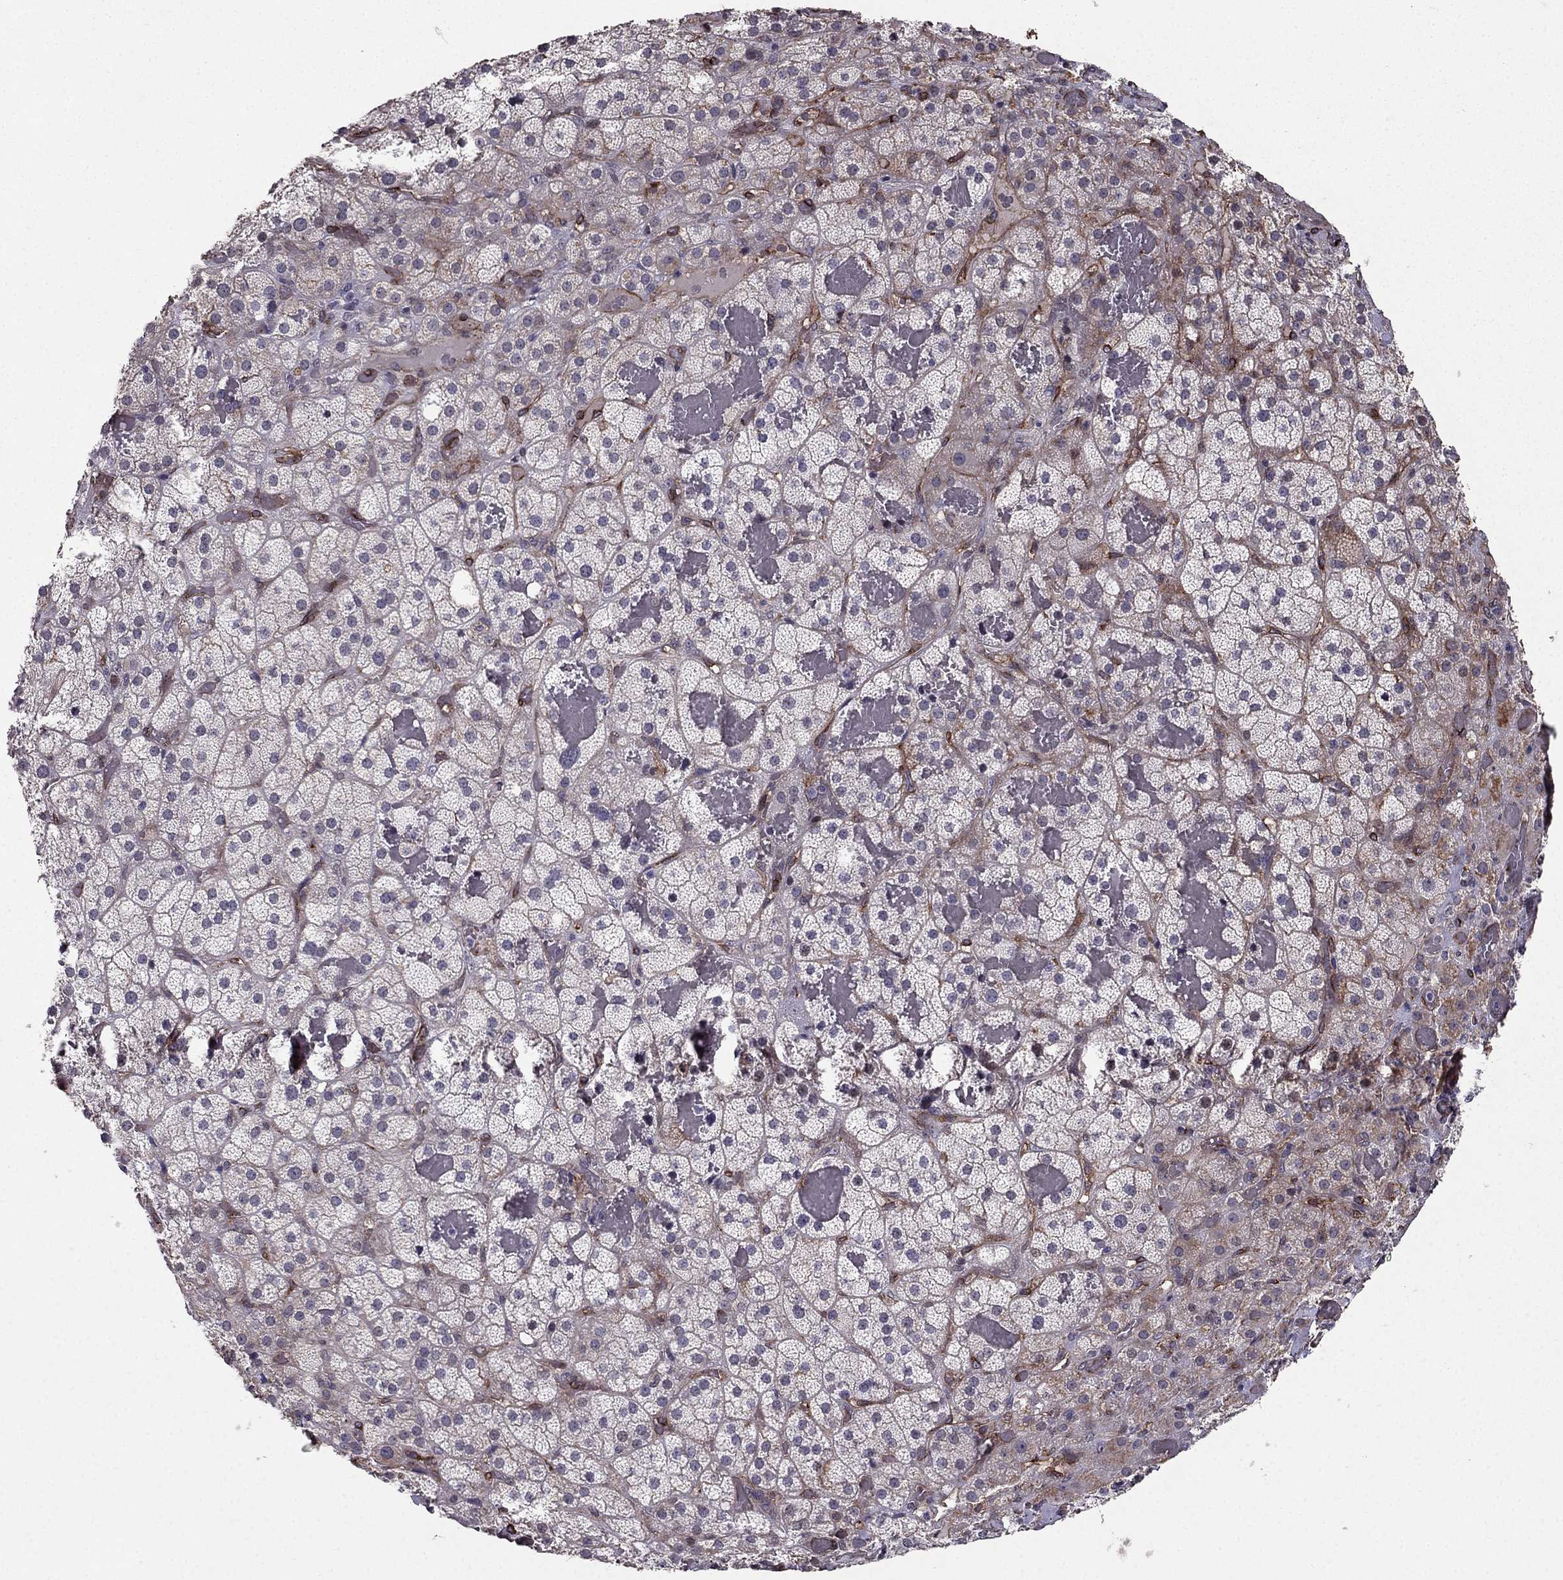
{"staining": {"intensity": "moderate", "quantity": "<25%", "location": "cytoplasmic/membranous"}, "tissue": "adrenal gland", "cell_type": "Glandular cells", "image_type": "normal", "snomed": [{"axis": "morphology", "description": "Normal tissue, NOS"}, {"axis": "topography", "description": "Adrenal gland"}], "caption": "Moderate cytoplasmic/membranous expression is identified in approximately <25% of glandular cells in normal adrenal gland.", "gene": "RASIP1", "patient": {"sex": "male", "age": 57}}